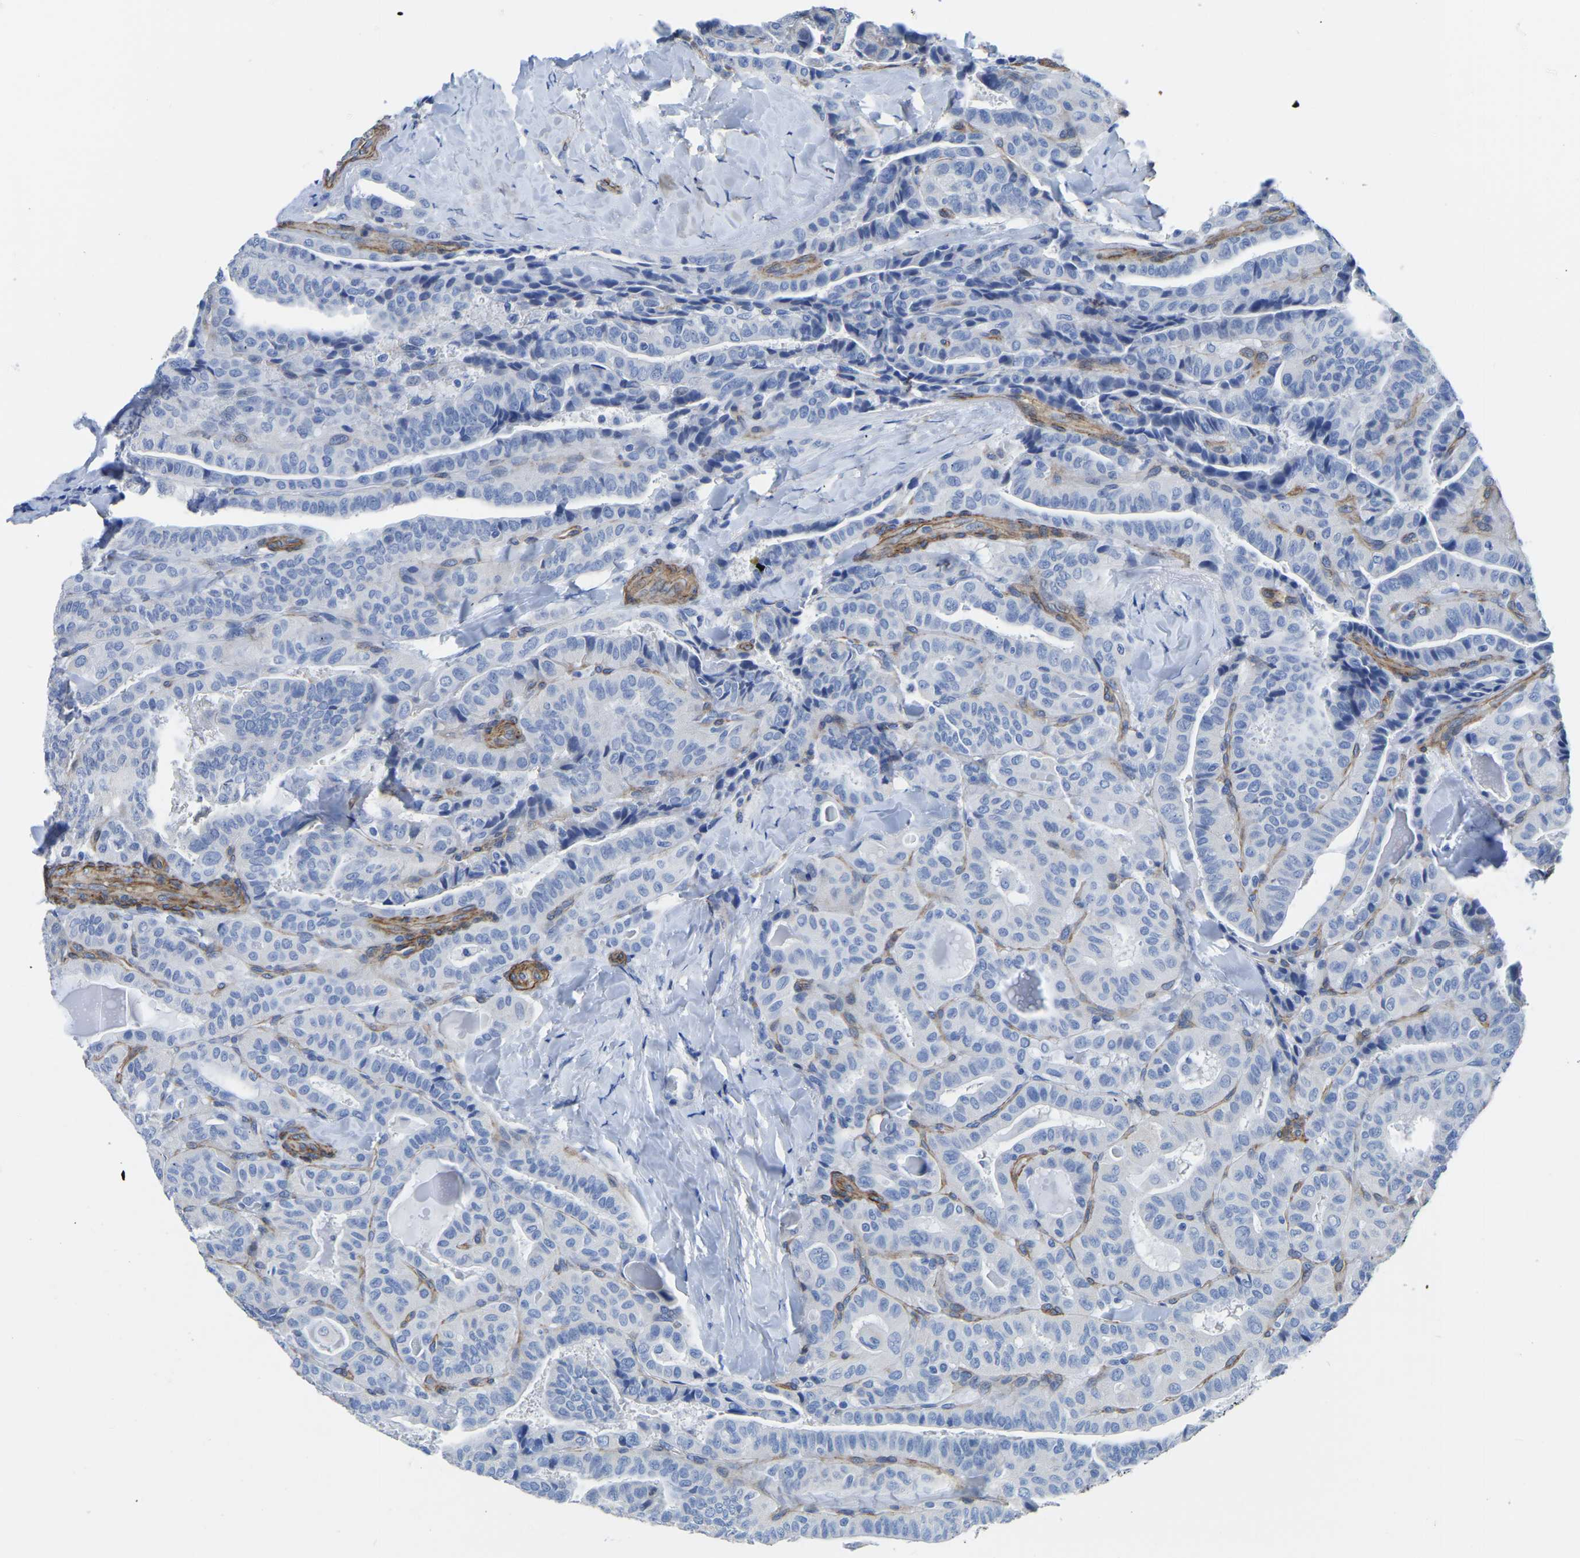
{"staining": {"intensity": "negative", "quantity": "none", "location": "none"}, "tissue": "thyroid cancer", "cell_type": "Tumor cells", "image_type": "cancer", "snomed": [{"axis": "morphology", "description": "Papillary adenocarcinoma, NOS"}, {"axis": "topography", "description": "Thyroid gland"}], "caption": "A histopathology image of human thyroid cancer is negative for staining in tumor cells.", "gene": "SLC45A3", "patient": {"sex": "male", "age": 77}}